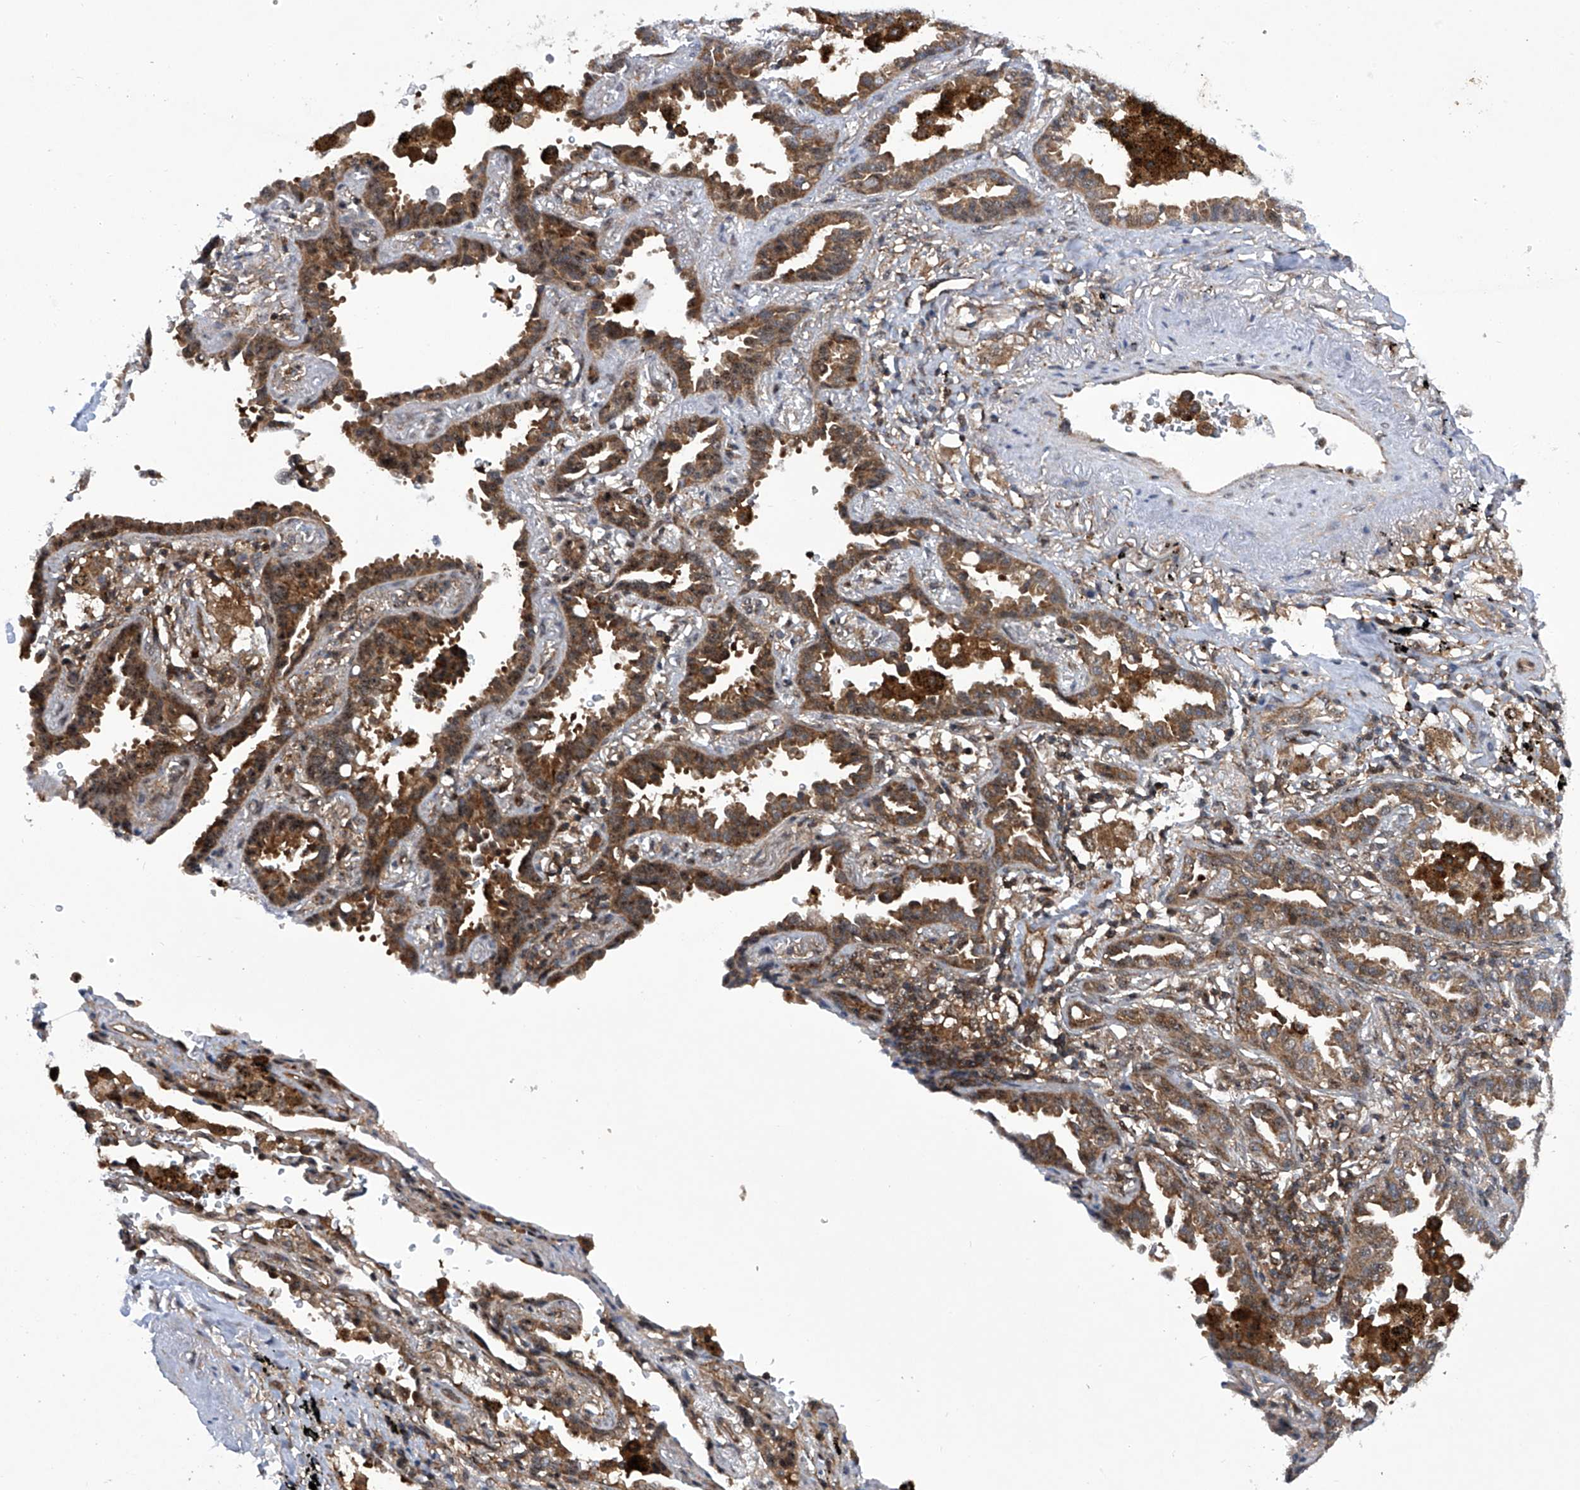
{"staining": {"intensity": "moderate", "quantity": ">75%", "location": "cytoplasmic/membranous"}, "tissue": "lung cancer", "cell_type": "Tumor cells", "image_type": "cancer", "snomed": [{"axis": "morphology", "description": "Normal tissue, NOS"}, {"axis": "morphology", "description": "Adenocarcinoma, NOS"}, {"axis": "topography", "description": "Lung"}], "caption": "IHC (DAB (3,3'-diaminobenzidine)) staining of human lung adenocarcinoma reveals moderate cytoplasmic/membranous protein expression in approximately >75% of tumor cells.", "gene": "CISH", "patient": {"sex": "male", "age": 59}}